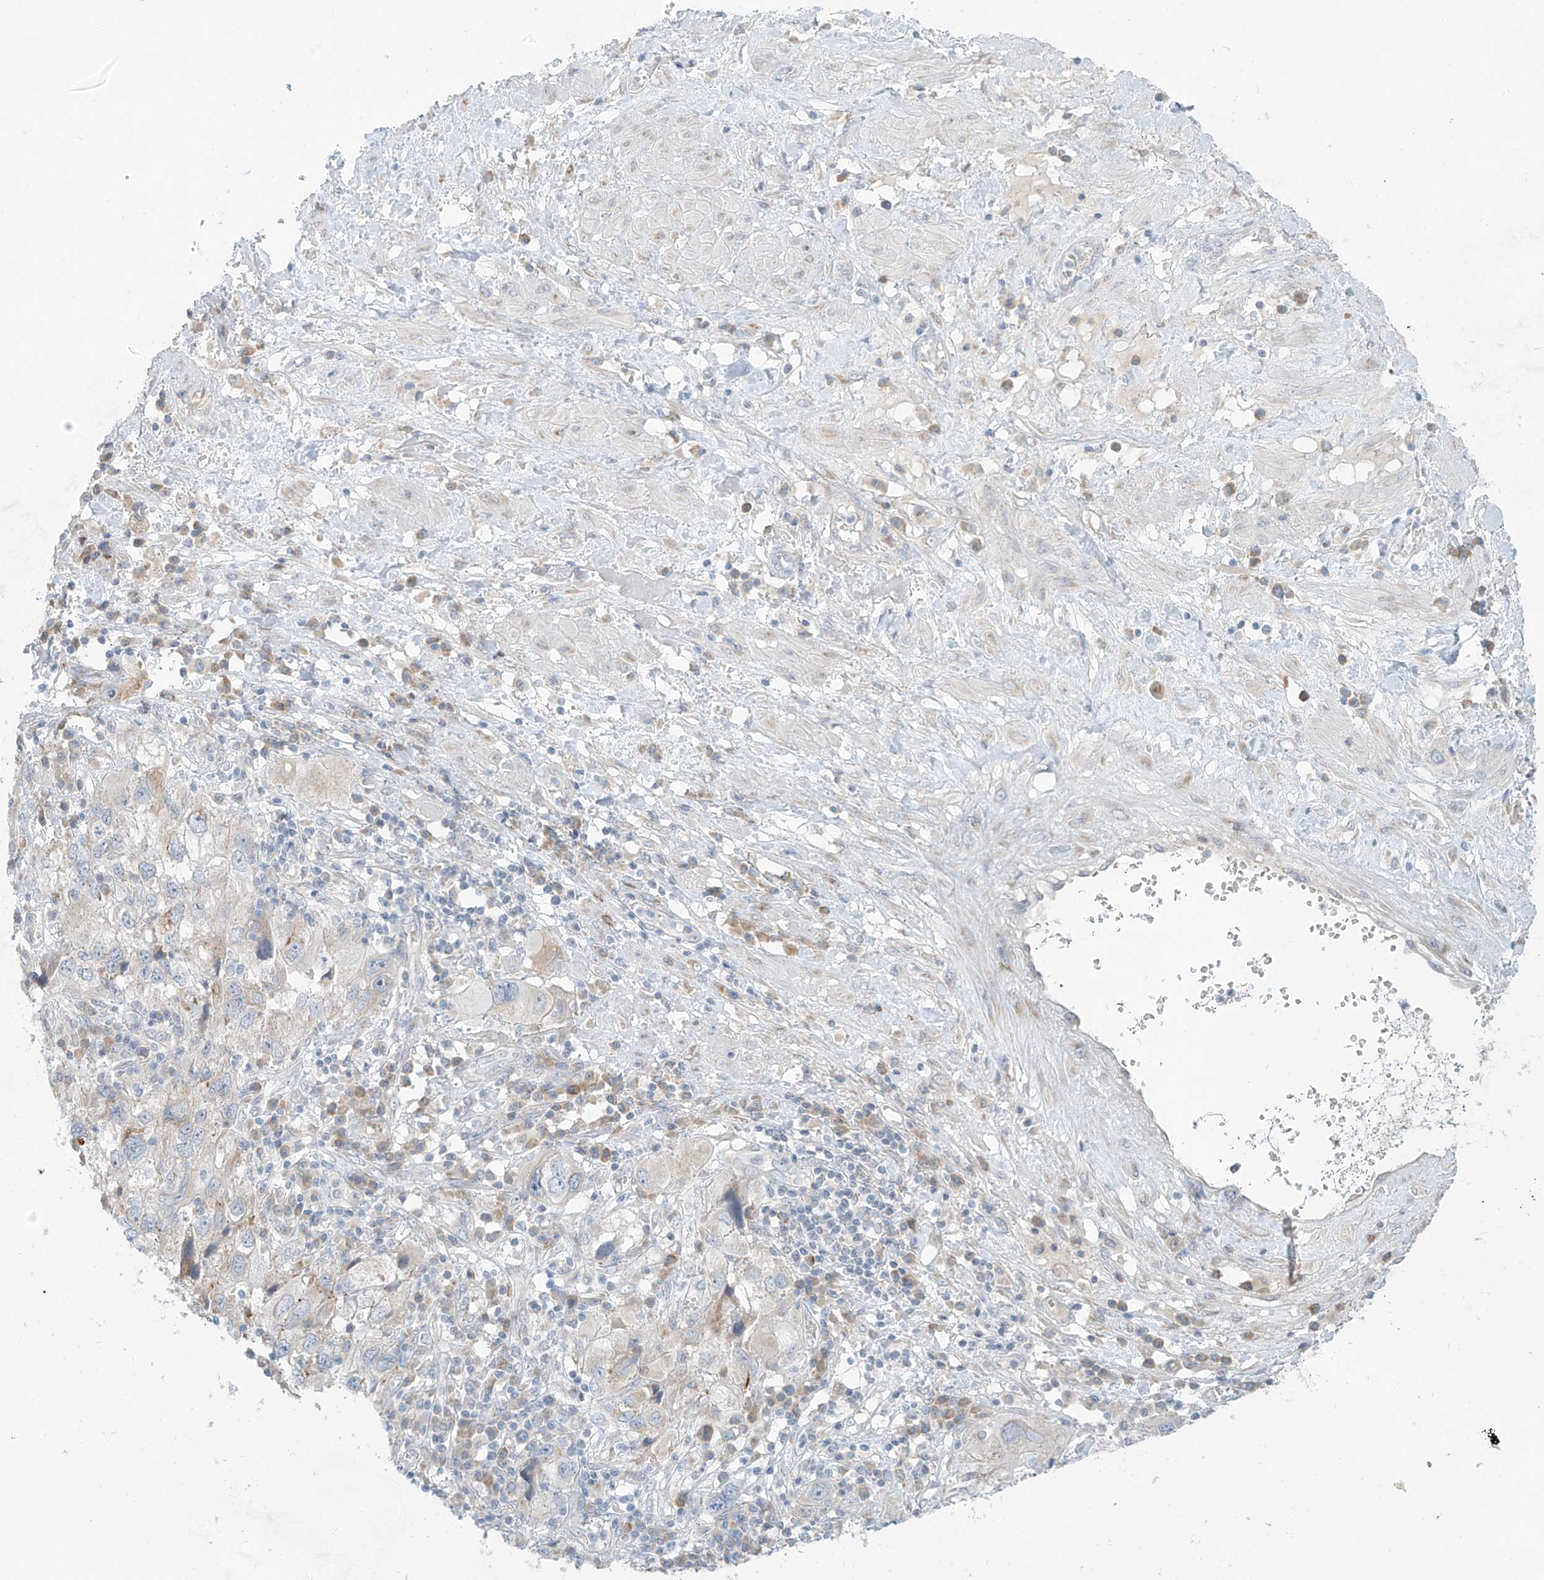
{"staining": {"intensity": "moderate", "quantity": "<25%", "location": "cytoplasmic/membranous"}, "tissue": "endometrial cancer", "cell_type": "Tumor cells", "image_type": "cancer", "snomed": [{"axis": "morphology", "description": "Adenocarcinoma, NOS"}, {"axis": "topography", "description": "Endometrium"}], "caption": "Protein analysis of endometrial adenocarcinoma tissue displays moderate cytoplasmic/membranous staining in approximately <25% of tumor cells.", "gene": "C2orf42", "patient": {"sex": "female", "age": 49}}